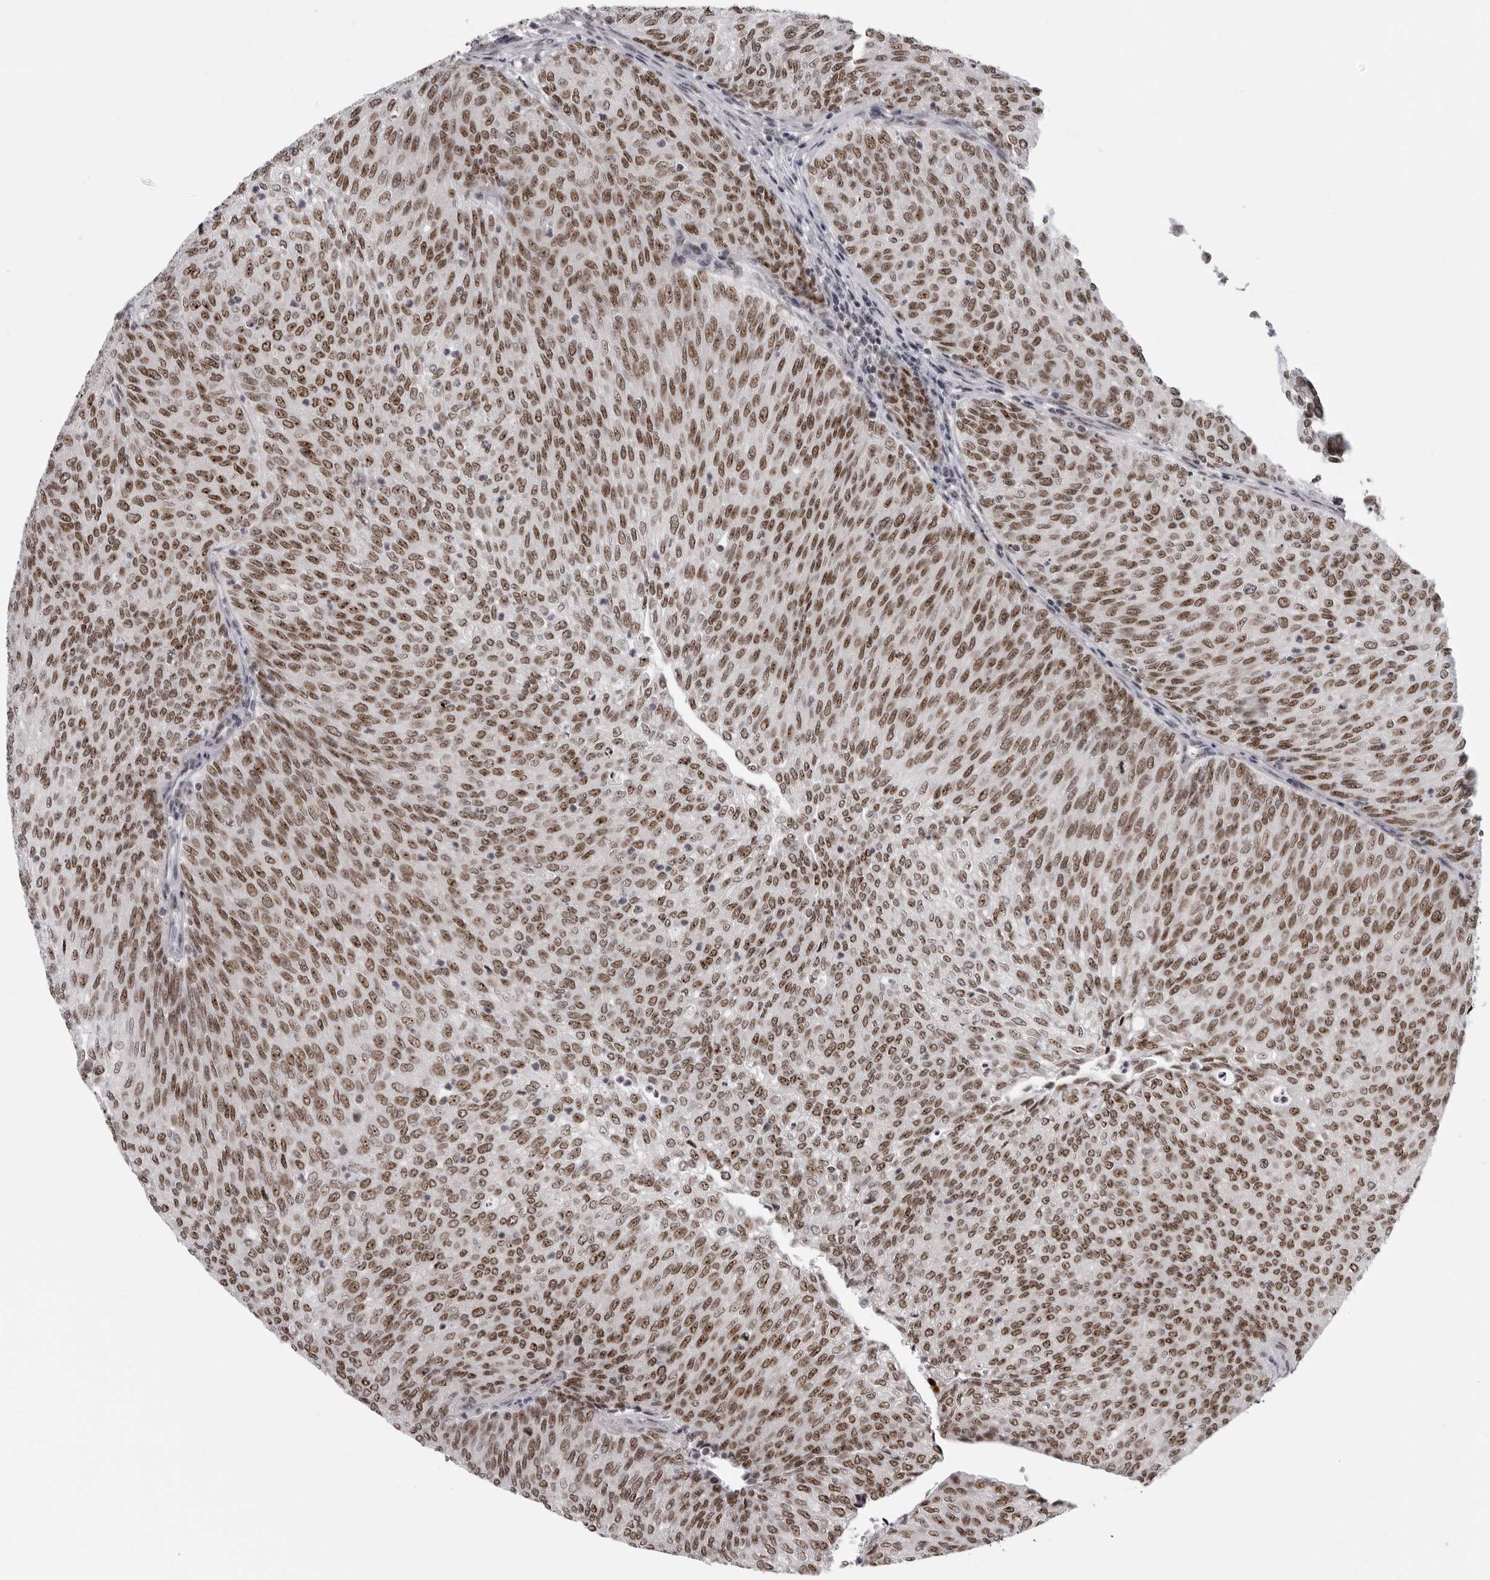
{"staining": {"intensity": "strong", "quantity": ">75%", "location": "nuclear"}, "tissue": "urothelial cancer", "cell_type": "Tumor cells", "image_type": "cancer", "snomed": [{"axis": "morphology", "description": "Urothelial carcinoma, Low grade"}, {"axis": "topography", "description": "Urinary bladder"}], "caption": "Human urothelial cancer stained for a protein (brown) demonstrates strong nuclear positive expression in about >75% of tumor cells.", "gene": "HEXIM2", "patient": {"sex": "female", "age": 79}}